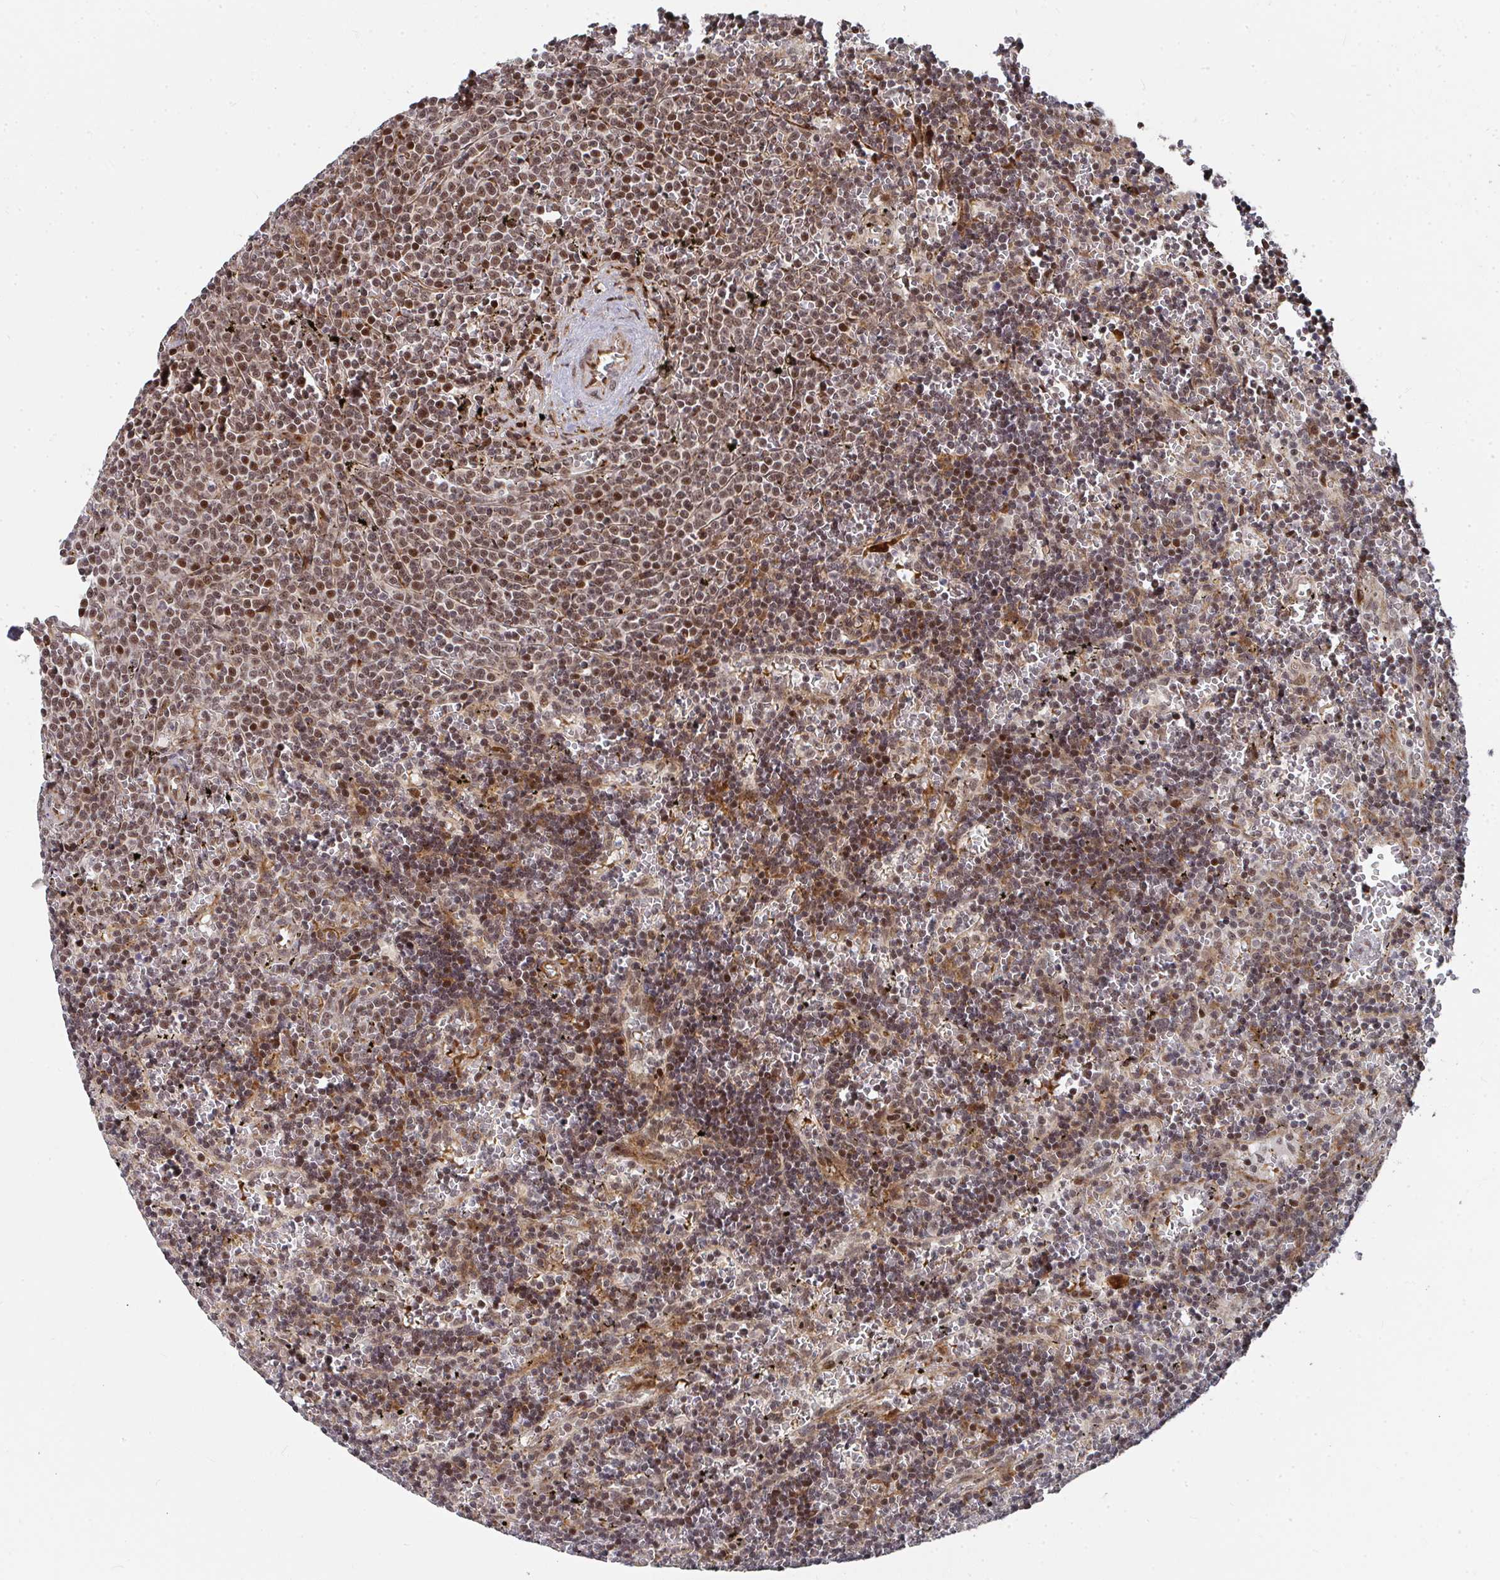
{"staining": {"intensity": "moderate", "quantity": ">75%", "location": "nuclear"}, "tissue": "lymphoma", "cell_type": "Tumor cells", "image_type": "cancer", "snomed": [{"axis": "morphology", "description": "Malignant lymphoma, non-Hodgkin's type, Low grade"}, {"axis": "topography", "description": "Spleen"}], "caption": "Moderate nuclear staining for a protein is identified in approximately >75% of tumor cells of lymphoma using immunohistochemistry (IHC).", "gene": "RBBP5", "patient": {"sex": "male", "age": 60}}